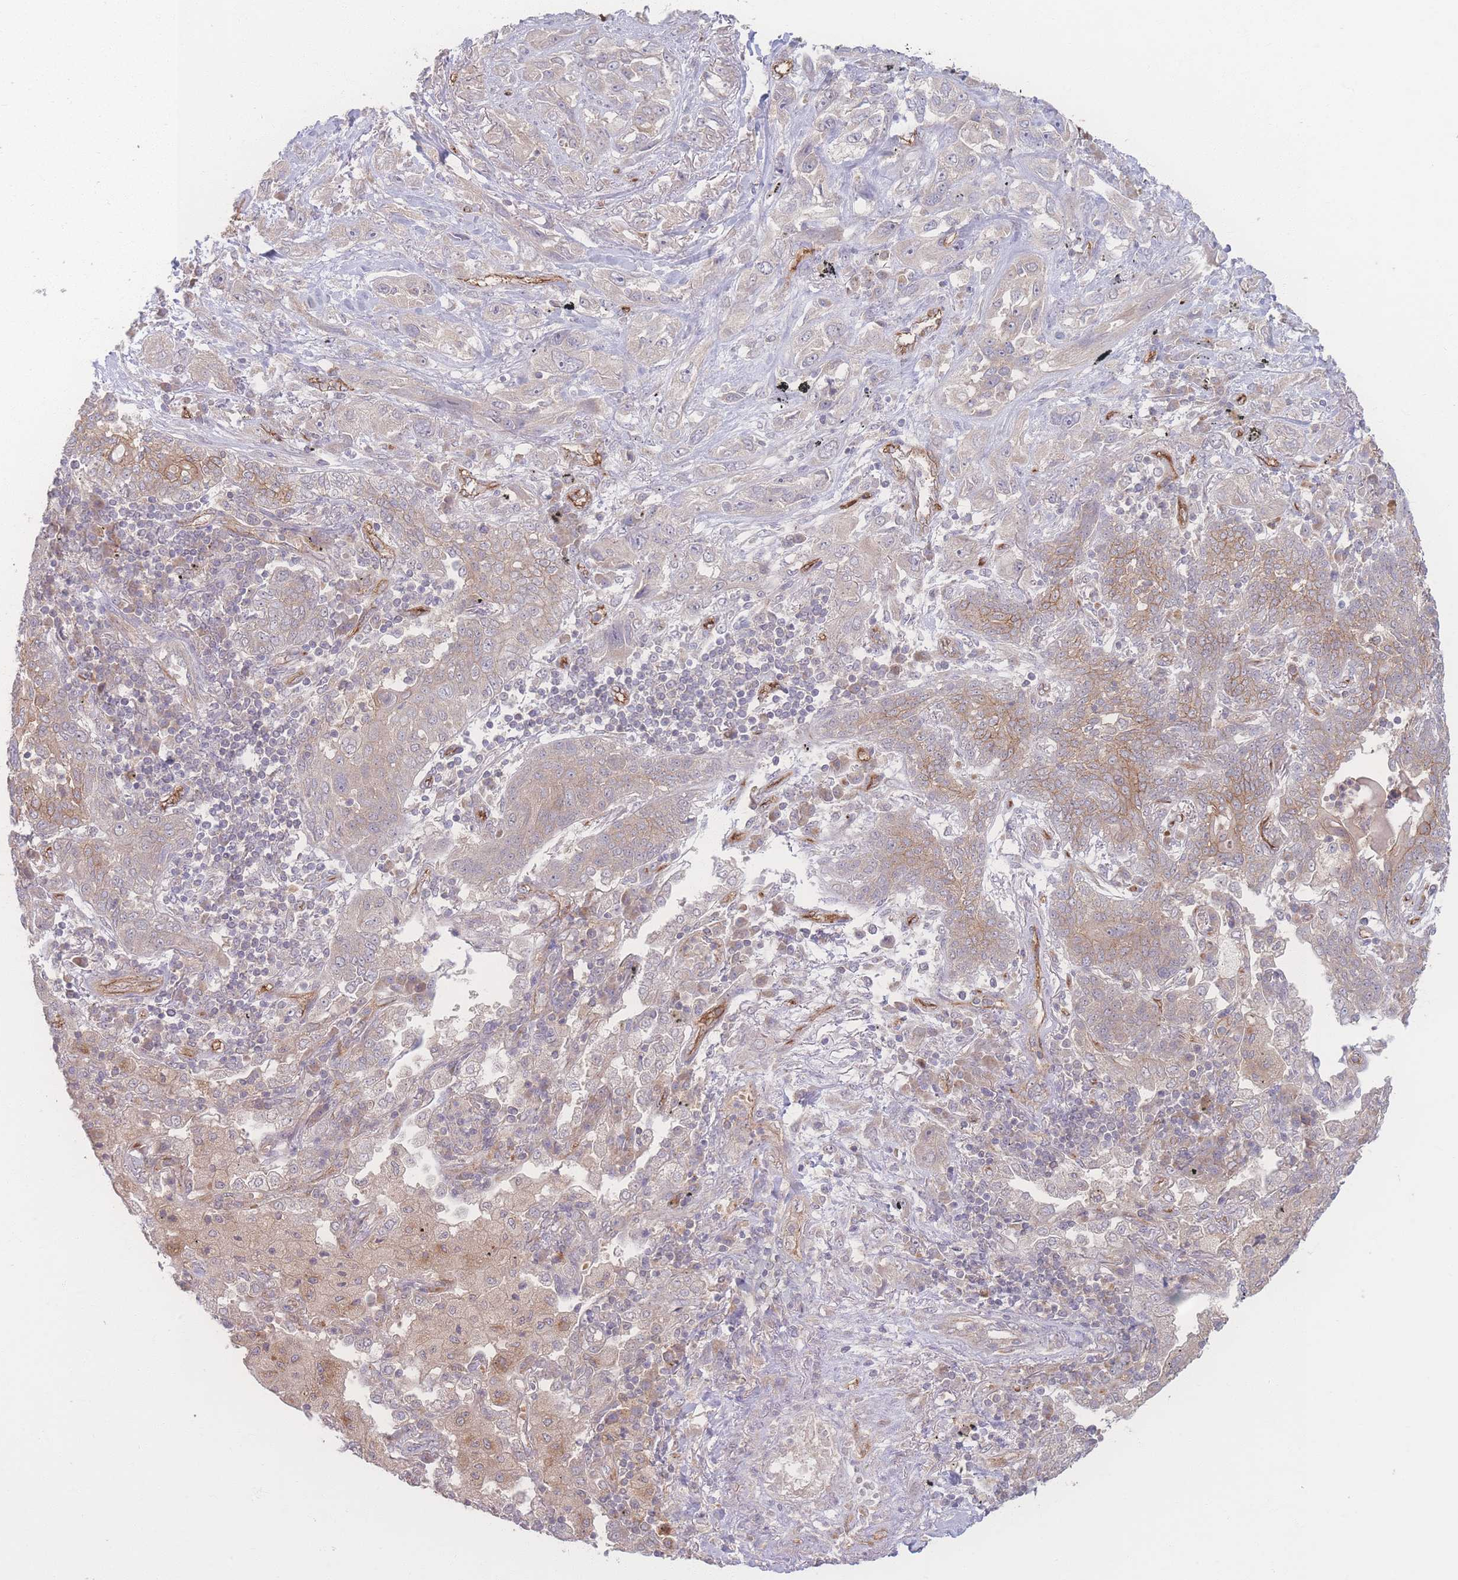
{"staining": {"intensity": "moderate", "quantity": "25%-75%", "location": "cytoplasmic/membranous"}, "tissue": "lung cancer", "cell_type": "Tumor cells", "image_type": "cancer", "snomed": [{"axis": "morphology", "description": "Squamous cell carcinoma, NOS"}, {"axis": "topography", "description": "Lung"}], "caption": "Immunohistochemistry of human lung cancer (squamous cell carcinoma) demonstrates medium levels of moderate cytoplasmic/membranous positivity in approximately 25%-75% of tumor cells. Nuclei are stained in blue.", "gene": "INSR", "patient": {"sex": "female", "age": 70}}